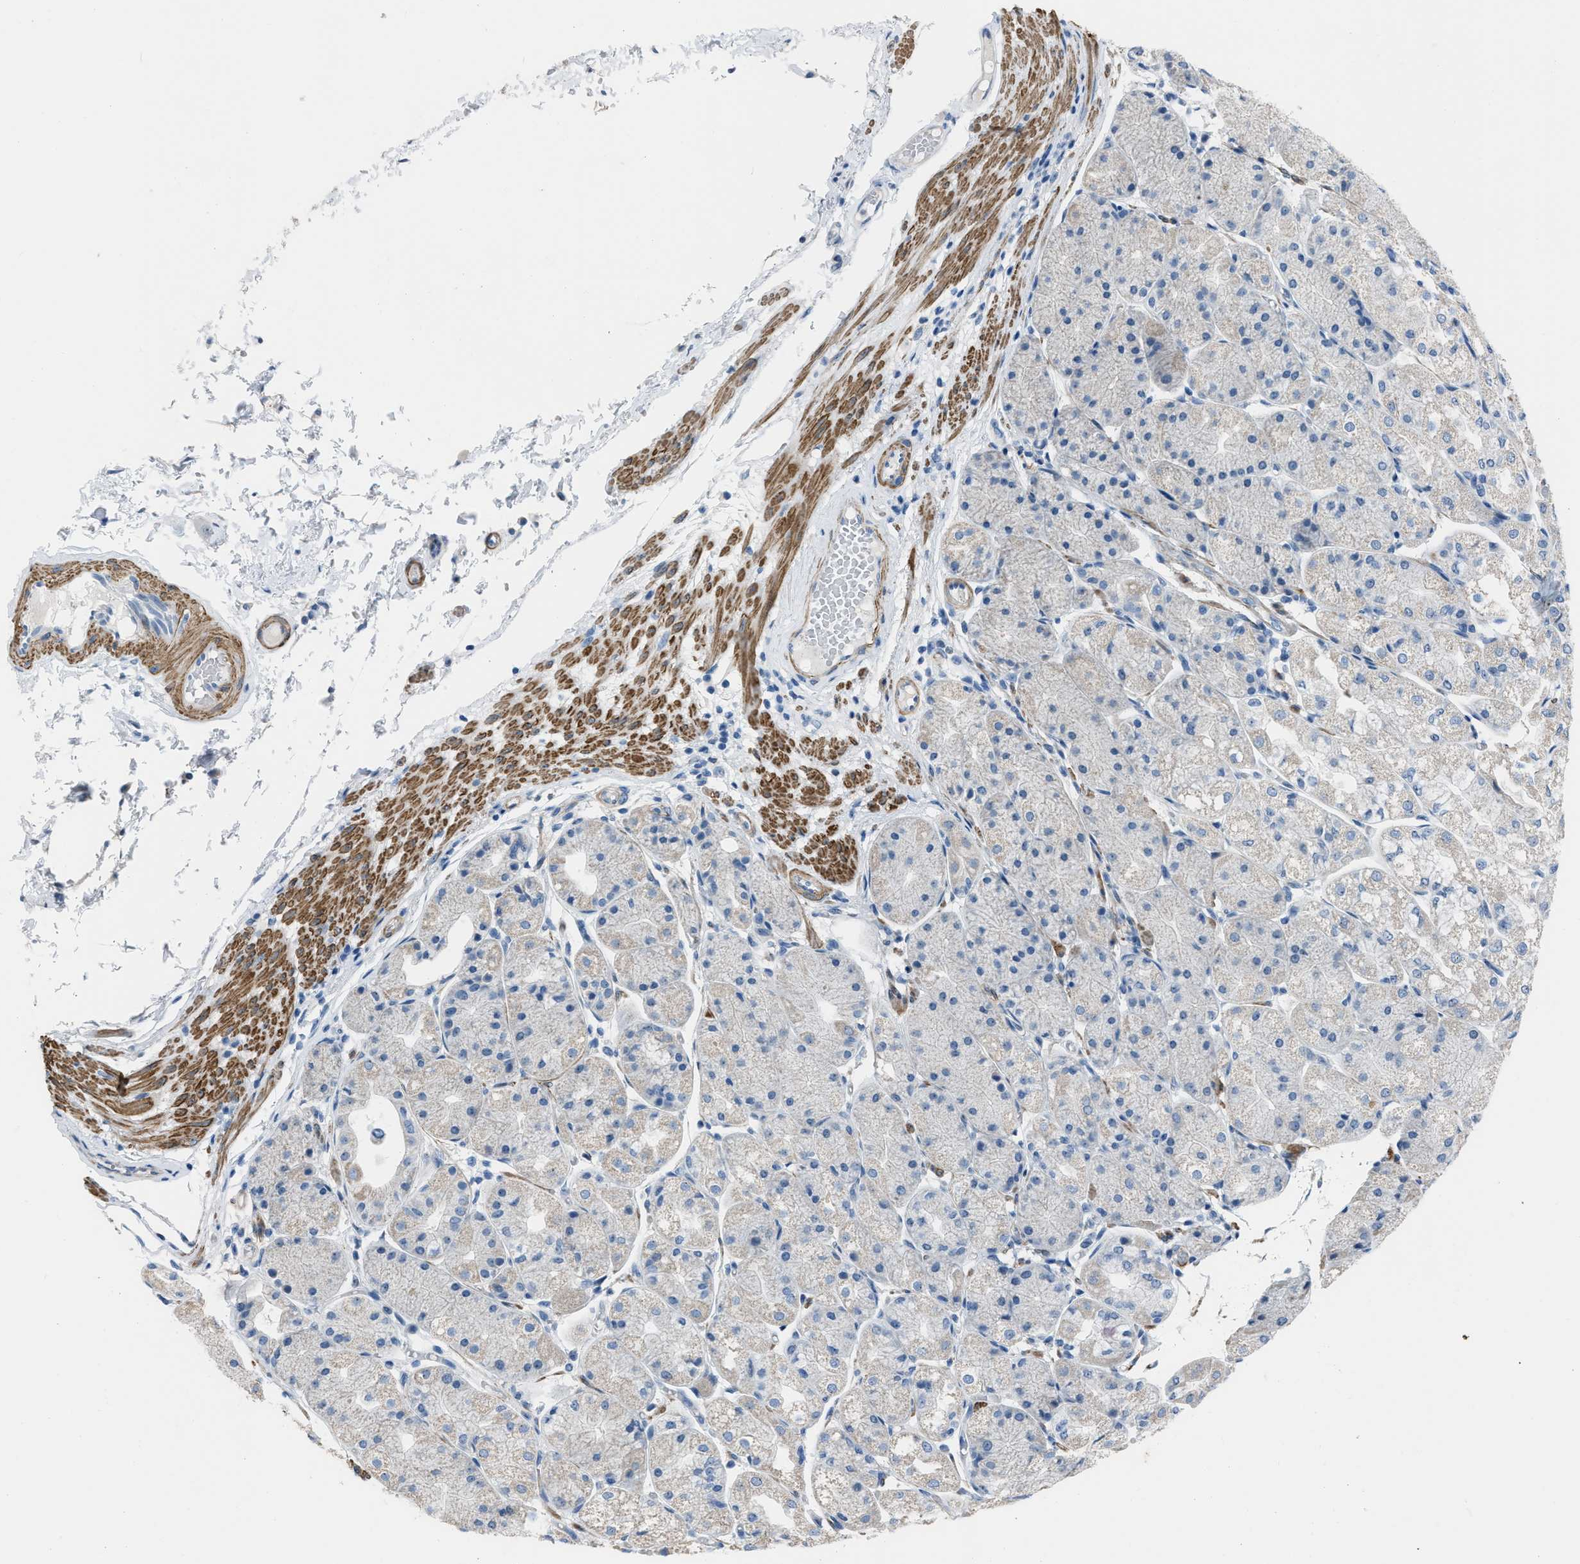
{"staining": {"intensity": "strong", "quantity": "<25%", "location": "cytoplasmic/membranous"}, "tissue": "stomach", "cell_type": "Glandular cells", "image_type": "normal", "snomed": [{"axis": "morphology", "description": "Normal tissue, NOS"}, {"axis": "topography", "description": "Stomach, upper"}], "caption": "A histopathology image showing strong cytoplasmic/membranous staining in about <25% of glandular cells in normal stomach, as visualized by brown immunohistochemical staining.", "gene": "SPATC1L", "patient": {"sex": "male", "age": 72}}